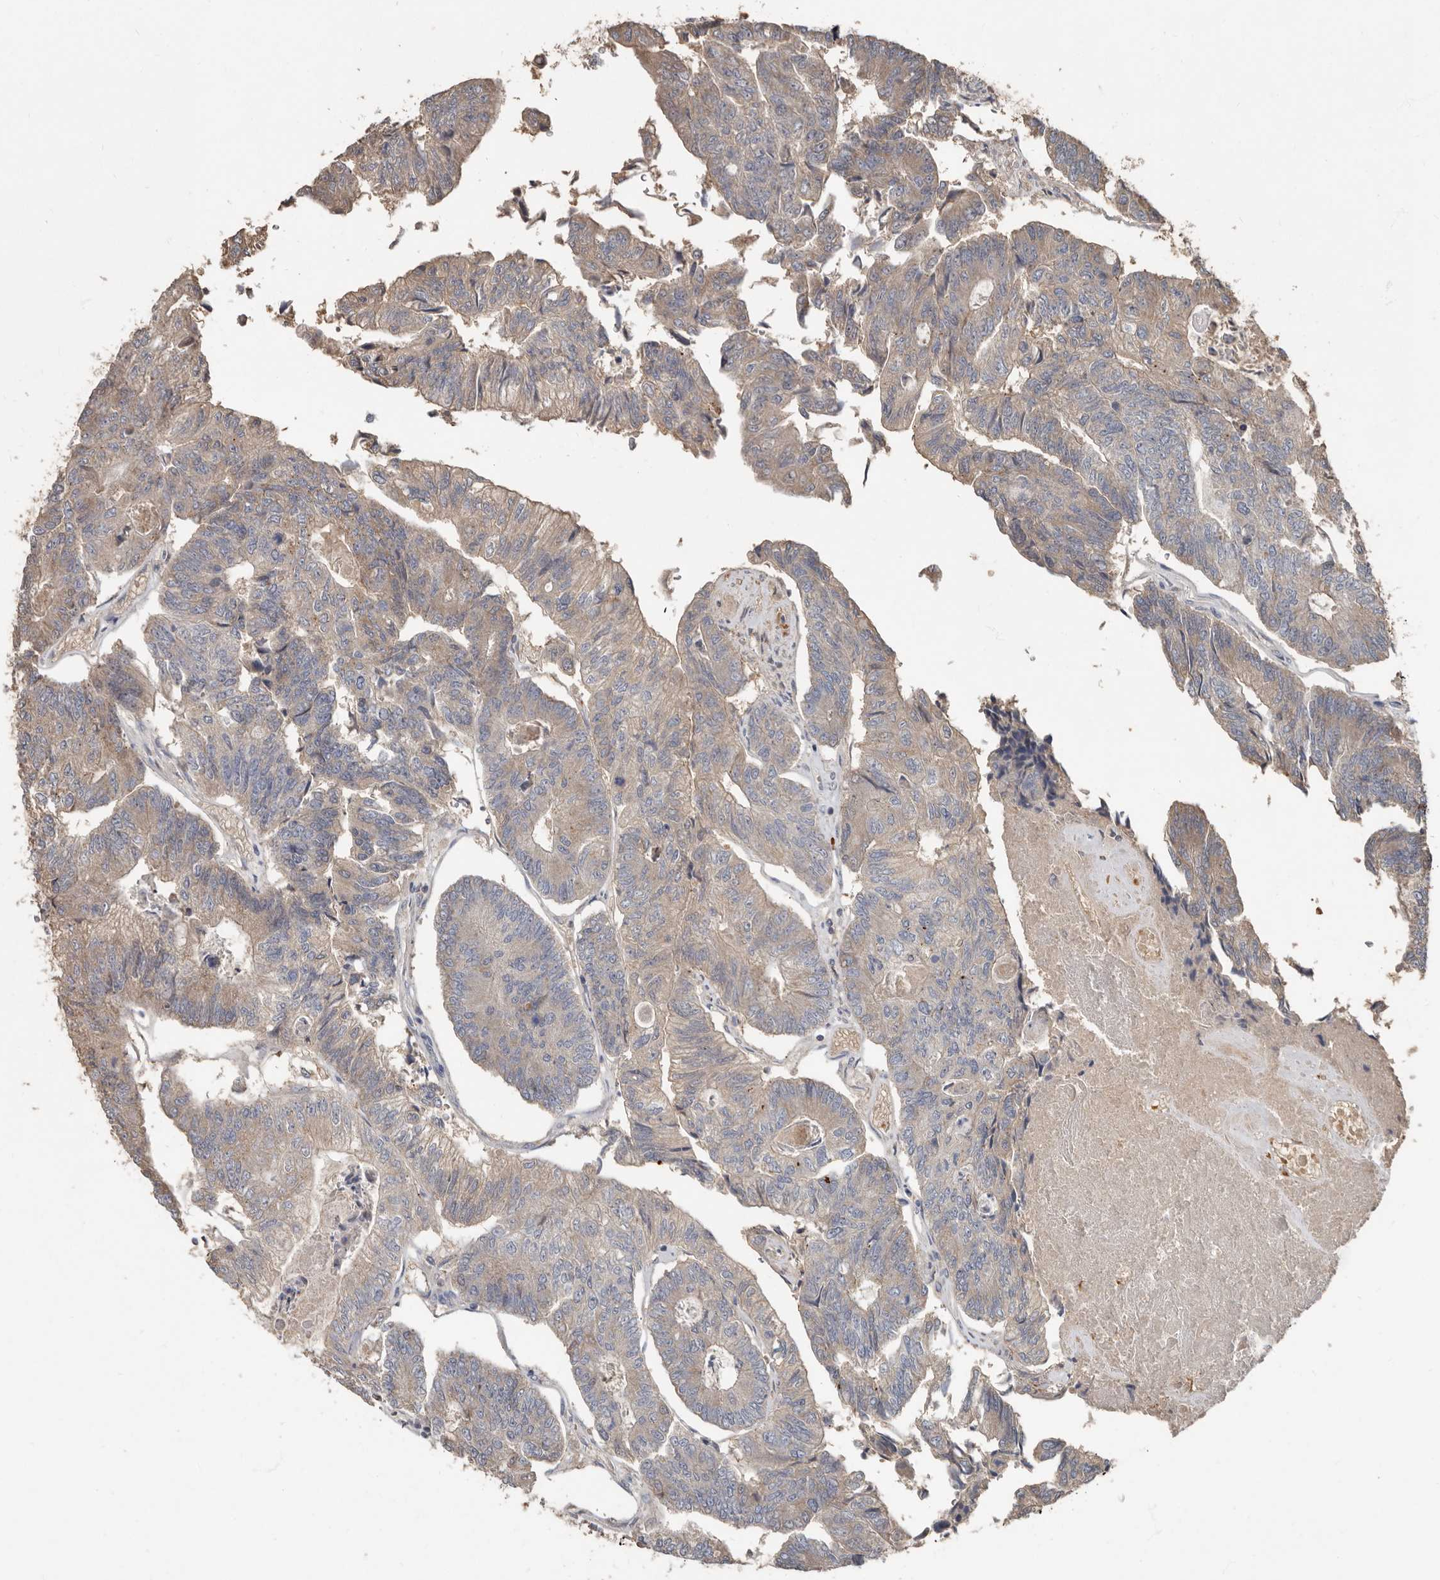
{"staining": {"intensity": "weak", "quantity": ">75%", "location": "cytoplasmic/membranous"}, "tissue": "colorectal cancer", "cell_type": "Tumor cells", "image_type": "cancer", "snomed": [{"axis": "morphology", "description": "Adenocarcinoma, NOS"}, {"axis": "topography", "description": "Colon"}], "caption": "Brown immunohistochemical staining in human adenocarcinoma (colorectal) shows weak cytoplasmic/membranous expression in approximately >75% of tumor cells. (DAB (3,3'-diaminobenzidine) = brown stain, brightfield microscopy at high magnification).", "gene": "KIF26B", "patient": {"sex": "female", "age": 67}}